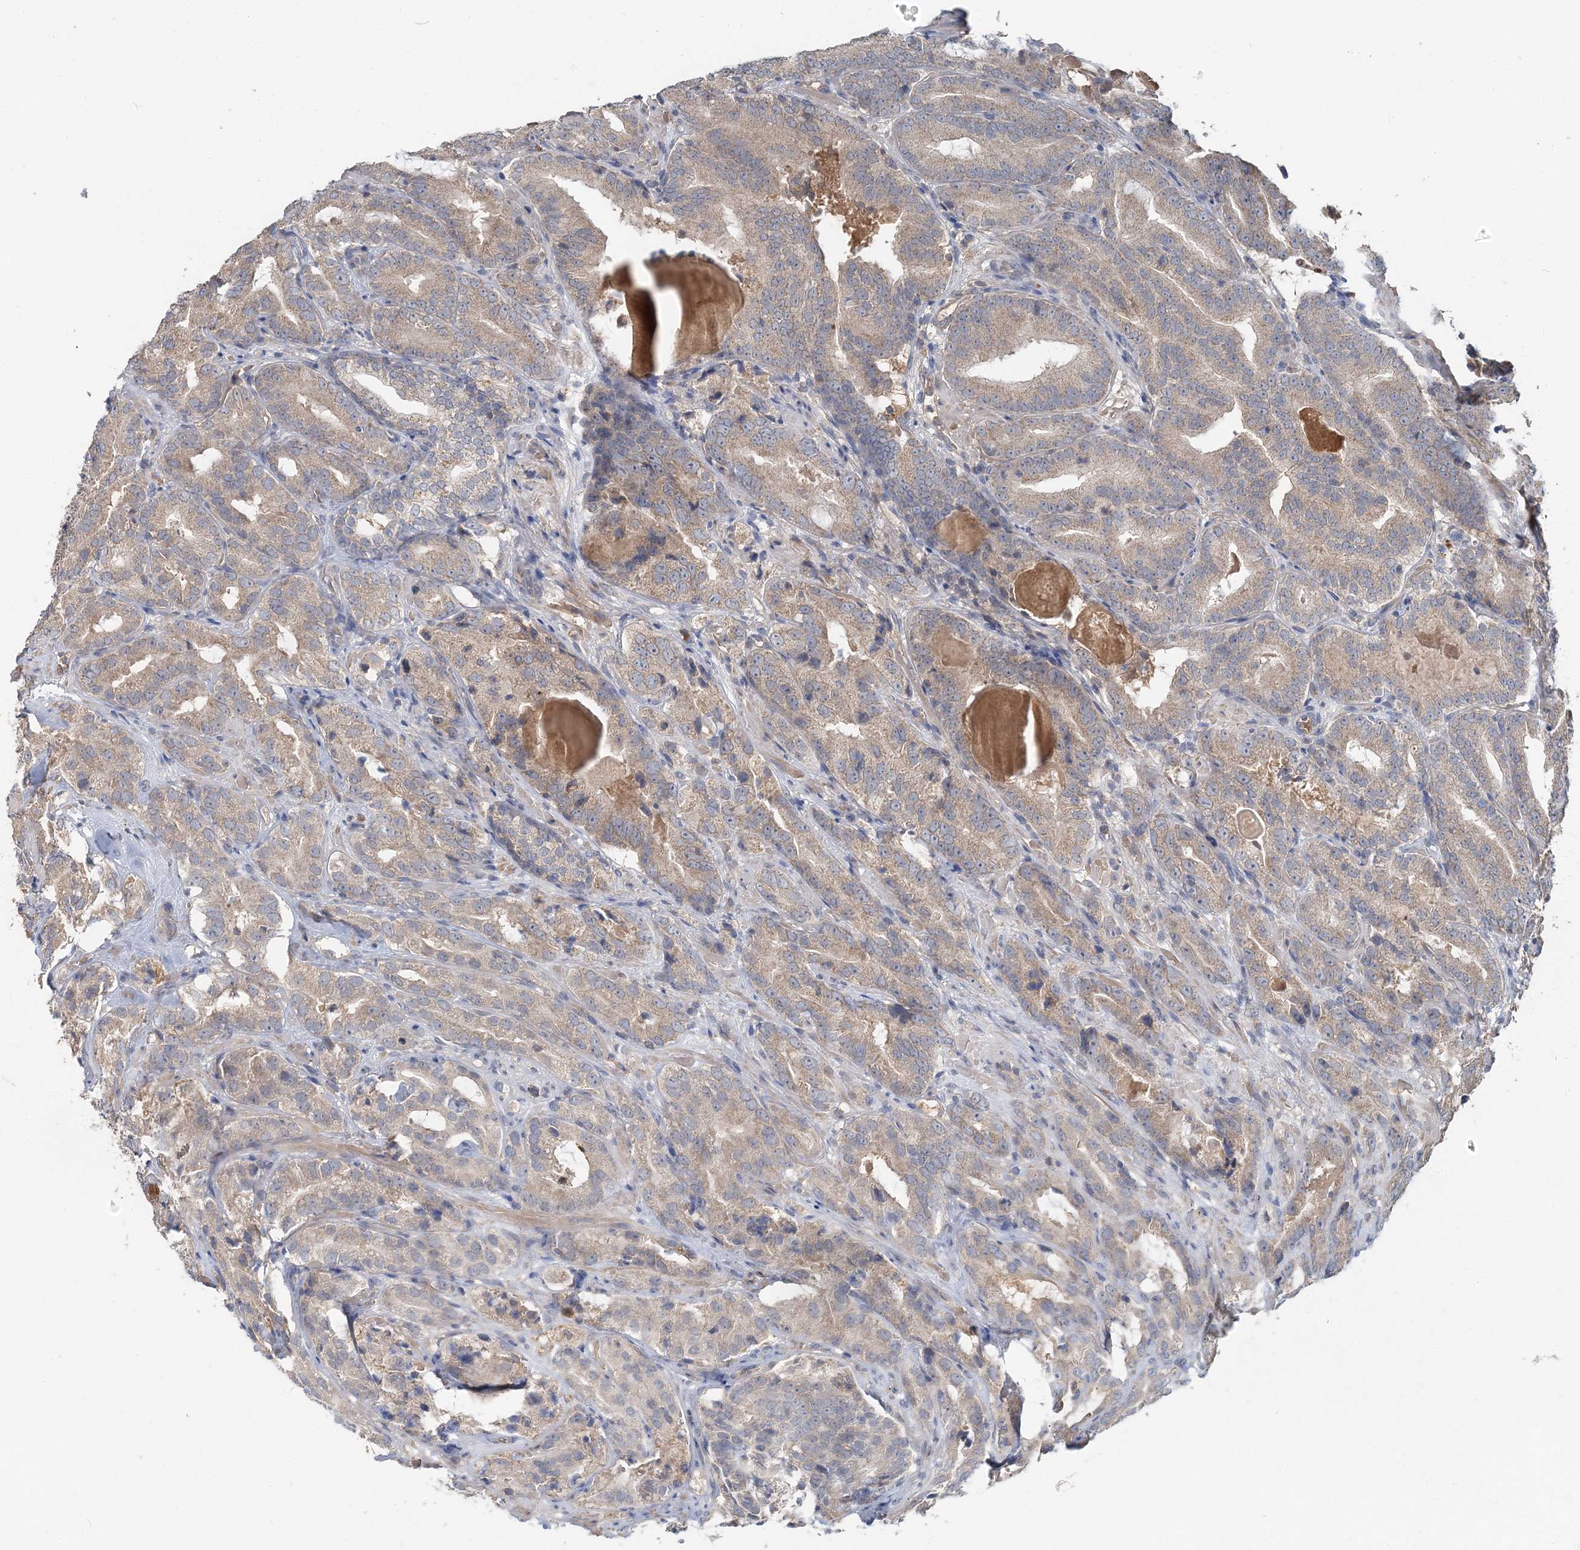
{"staining": {"intensity": "weak", "quantity": ">75%", "location": "cytoplasmic/membranous"}, "tissue": "prostate cancer", "cell_type": "Tumor cells", "image_type": "cancer", "snomed": [{"axis": "morphology", "description": "Adenocarcinoma, High grade"}, {"axis": "topography", "description": "Prostate"}], "caption": "A photomicrograph showing weak cytoplasmic/membranous staining in about >75% of tumor cells in prostate high-grade adenocarcinoma, as visualized by brown immunohistochemical staining.", "gene": "RNF25", "patient": {"sex": "male", "age": 57}}